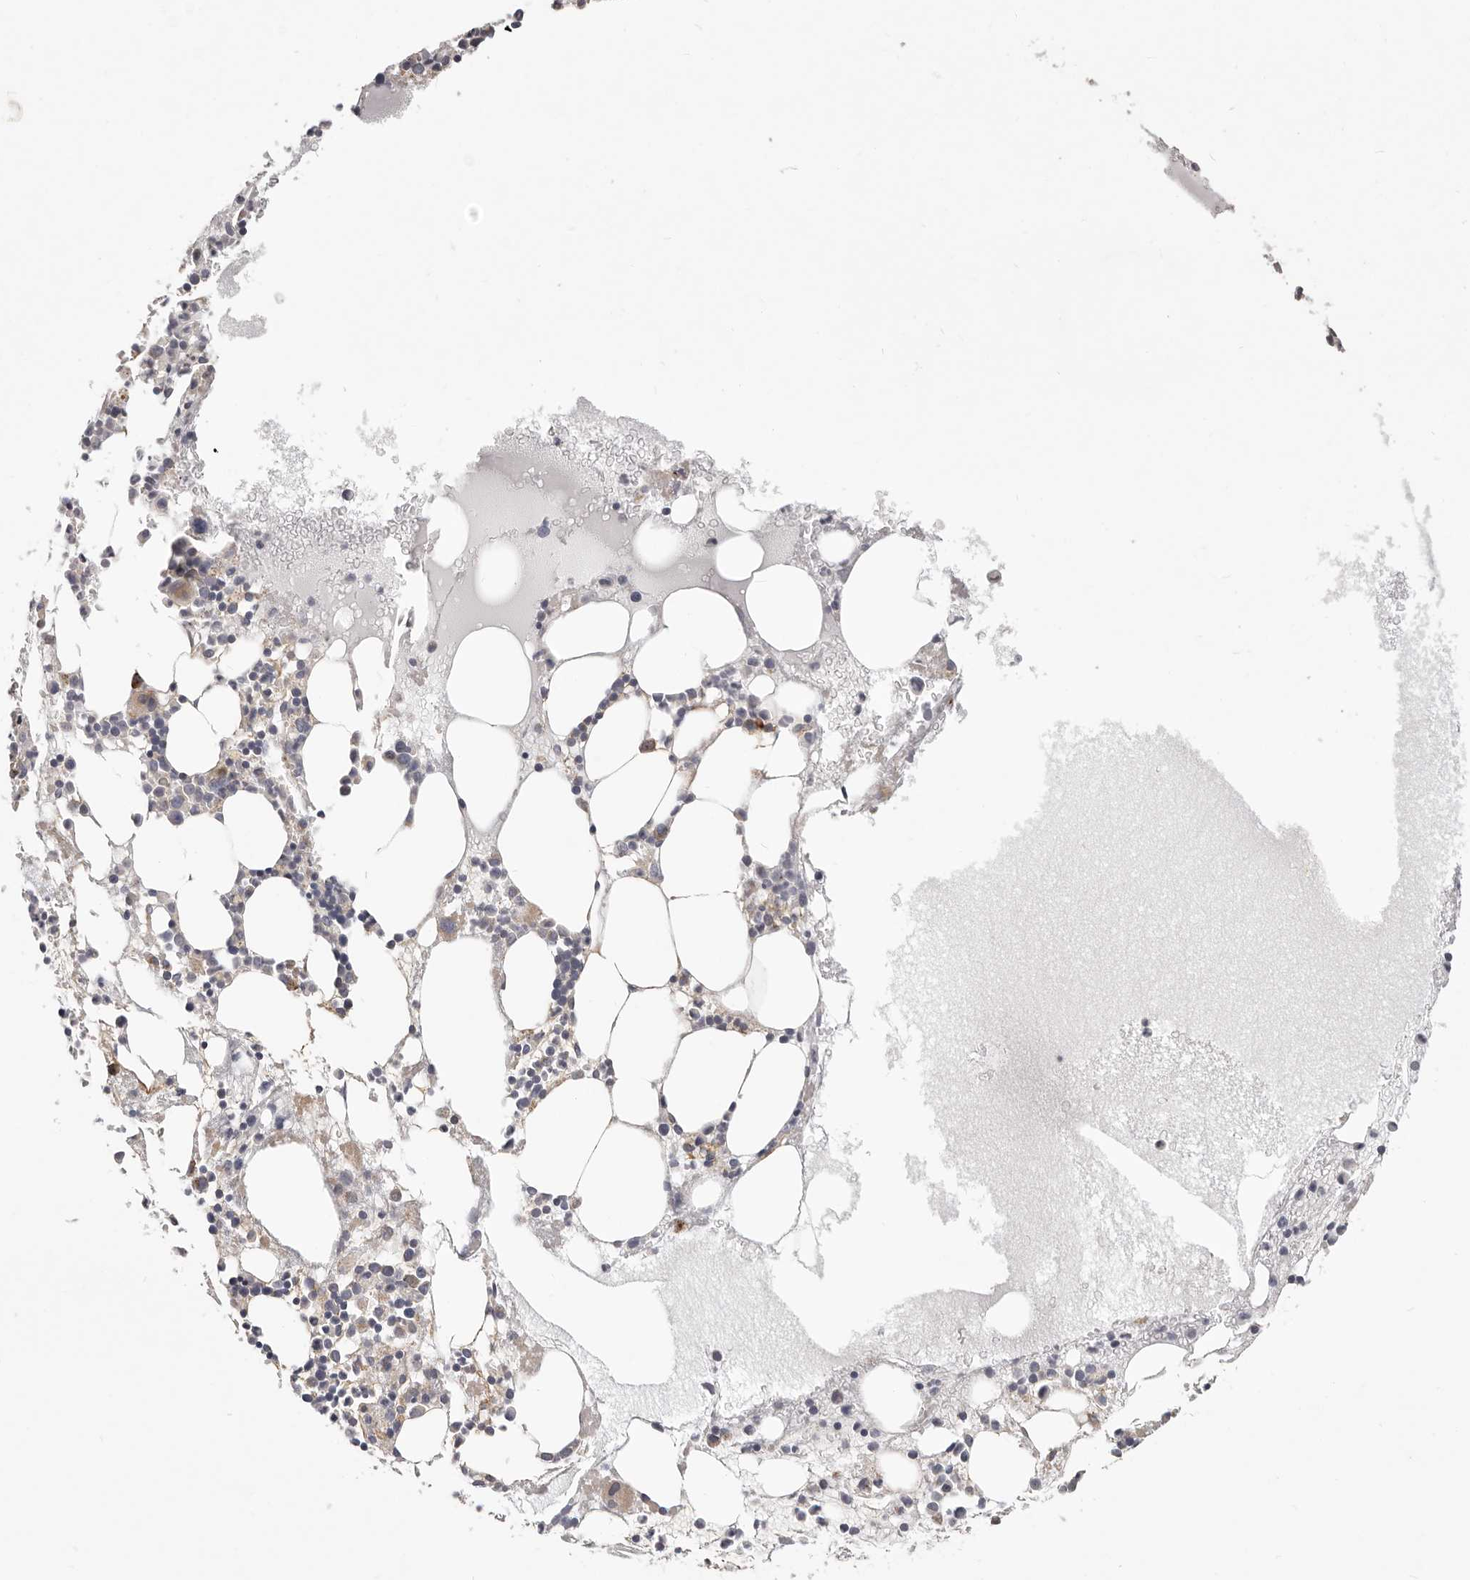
{"staining": {"intensity": "strong", "quantity": "<25%", "location": "cytoplasmic/membranous"}, "tissue": "bone marrow", "cell_type": "Hematopoietic cells", "image_type": "normal", "snomed": [{"axis": "morphology", "description": "Normal tissue, NOS"}, {"axis": "topography", "description": "Bone marrow"}], "caption": "High-power microscopy captured an immunohistochemistry (IHC) photomicrograph of normal bone marrow, revealing strong cytoplasmic/membranous staining in about <25% of hematopoietic cells. The protein of interest is shown in brown color, while the nuclei are stained blue.", "gene": "MRPS10", "patient": {"sex": "female", "age": 52}}